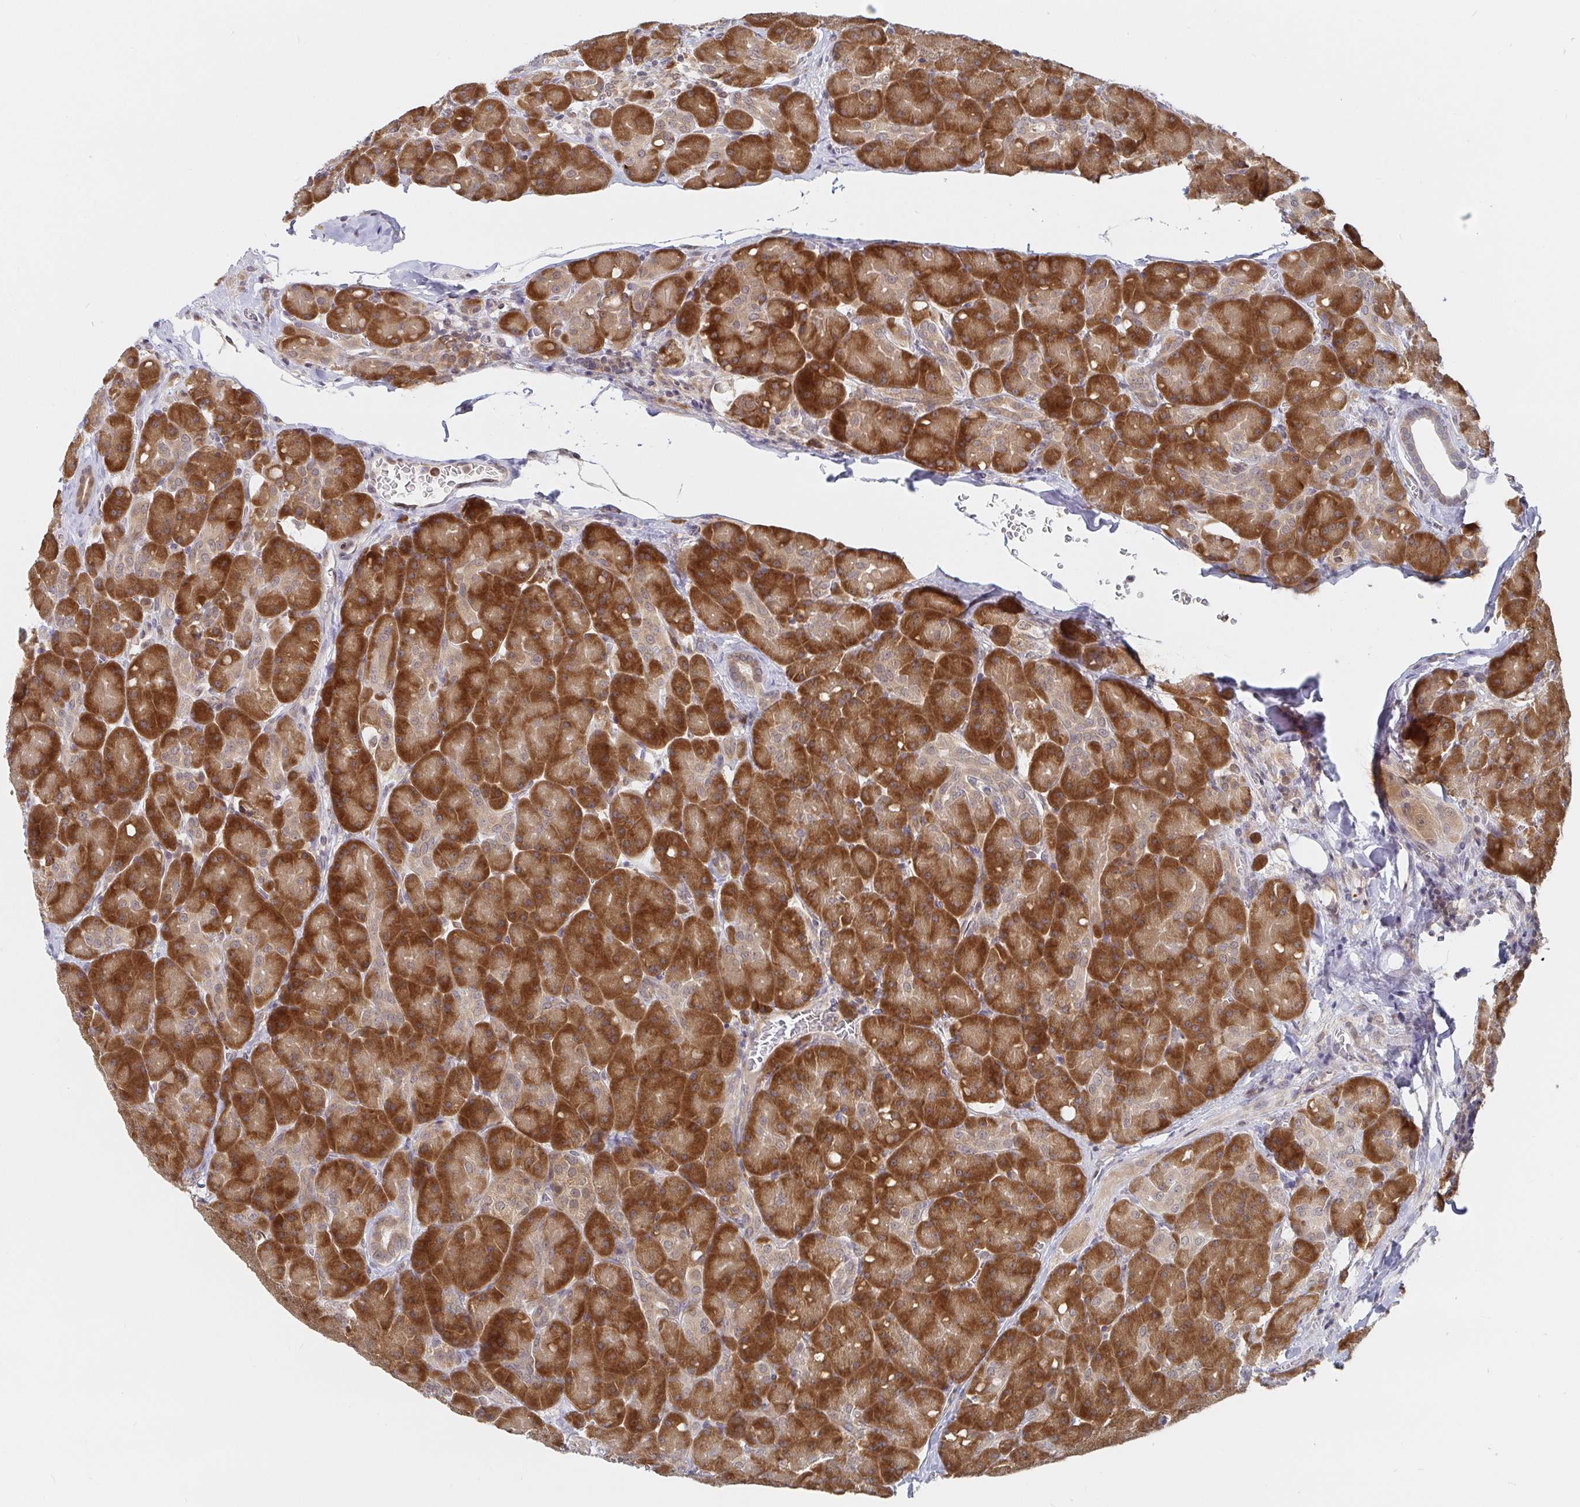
{"staining": {"intensity": "strong", "quantity": ">75%", "location": "cytoplasmic/membranous"}, "tissue": "pancreas", "cell_type": "Exocrine glandular cells", "image_type": "normal", "snomed": [{"axis": "morphology", "description": "Normal tissue, NOS"}, {"axis": "topography", "description": "Pancreas"}], "caption": "Immunohistochemical staining of unremarkable pancreas exhibits >75% levels of strong cytoplasmic/membranous protein staining in about >75% of exocrine glandular cells. The protein of interest is shown in brown color, while the nuclei are stained blue.", "gene": "ALG1L2", "patient": {"sex": "male", "age": 55}}